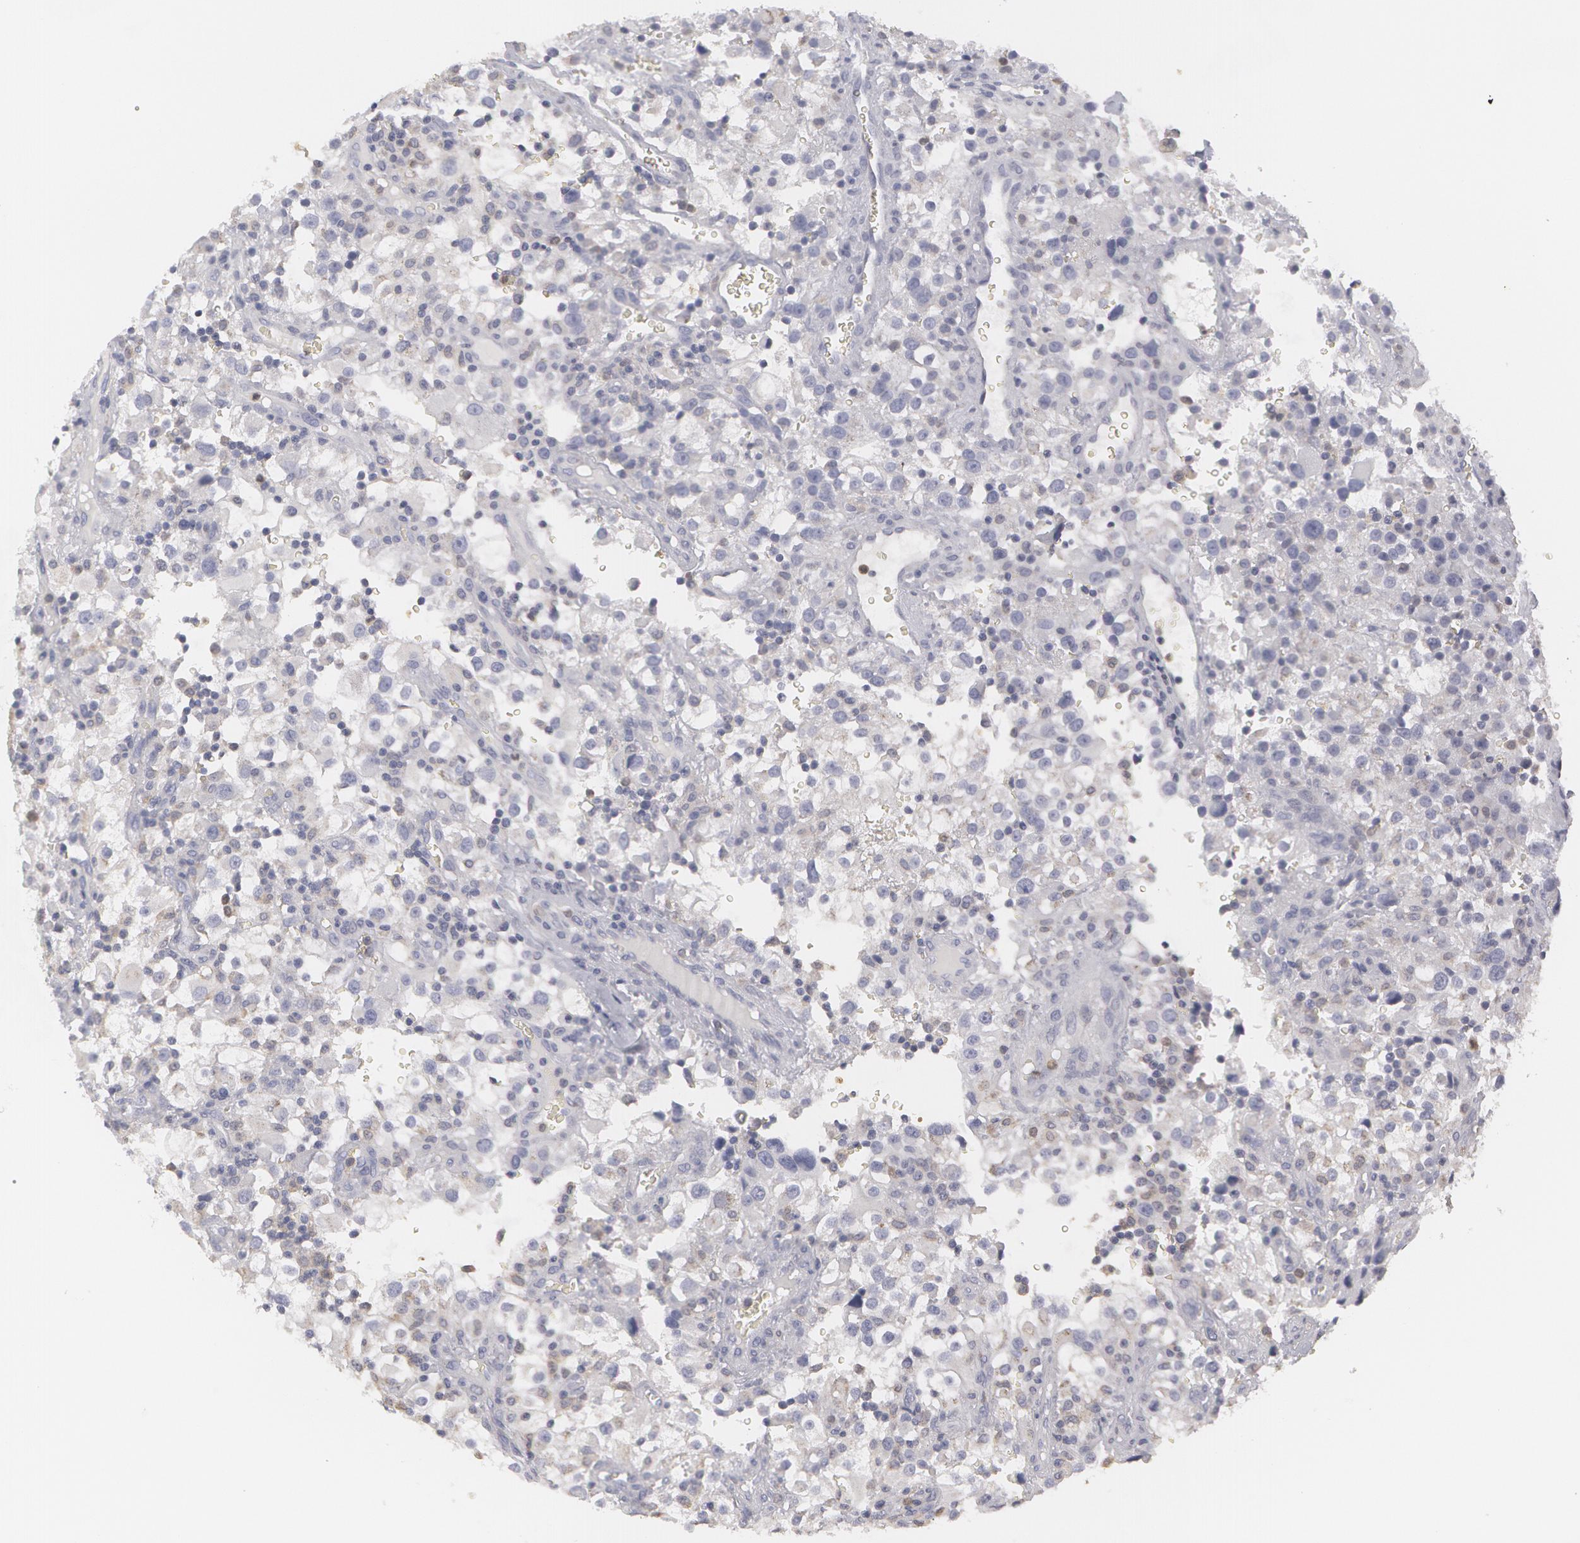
{"staining": {"intensity": "weak", "quantity": "25%-75%", "location": "cytoplasmic/membranous"}, "tissue": "renal cancer", "cell_type": "Tumor cells", "image_type": "cancer", "snomed": [{"axis": "morphology", "description": "Adenocarcinoma, NOS"}, {"axis": "topography", "description": "Kidney"}], "caption": "Immunohistochemistry micrograph of neoplastic tissue: renal cancer stained using immunohistochemistry (IHC) displays low levels of weak protein expression localized specifically in the cytoplasmic/membranous of tumor cells, appearing as a cytoplasmic/membranous brown color.", "gene": "CAT", "patient": {"sex": "female", "age": 52}}